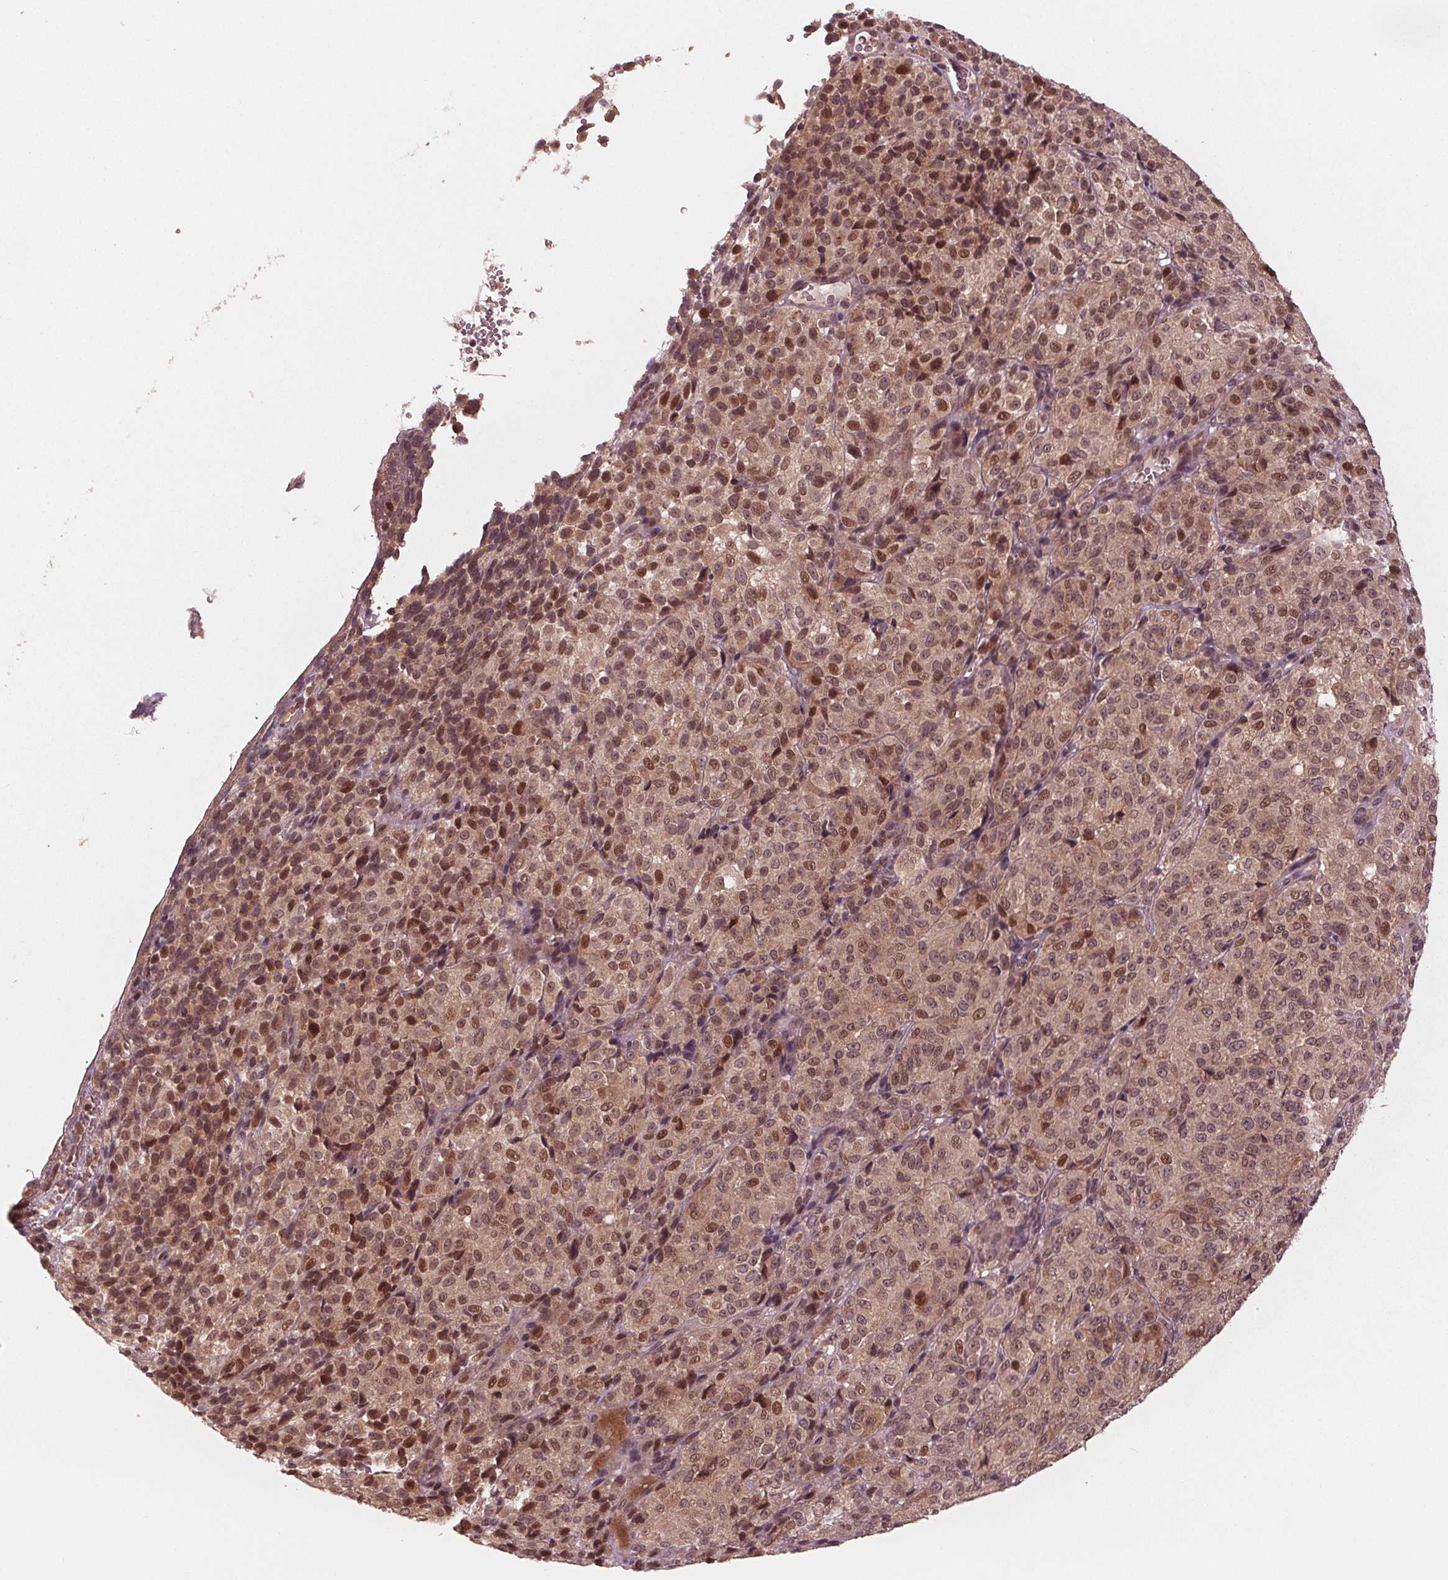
{"staining": {"intensity": "moderate", "quantity": ">75%", "location": "cytoplasmic/membranous,nuclear"}, "tissue": "melanoma", "cell_type": "Tumor cells", "image_type": "cancer", "snomed": [{"axis": "morphology", "description": "Malignant melanoma, Metastatic site"}, {"axis": "topography", "description": "Brain"}], "caption": "The image reveals immunohistochemical staining of malignant melanoma (metastatic site). There is moderate cytoplasmic/membranous and nuclear positivity is present in about >75% of tumor cells.", "gene": "ZNF471", "patient": {"sex": "female", "age": 56}}